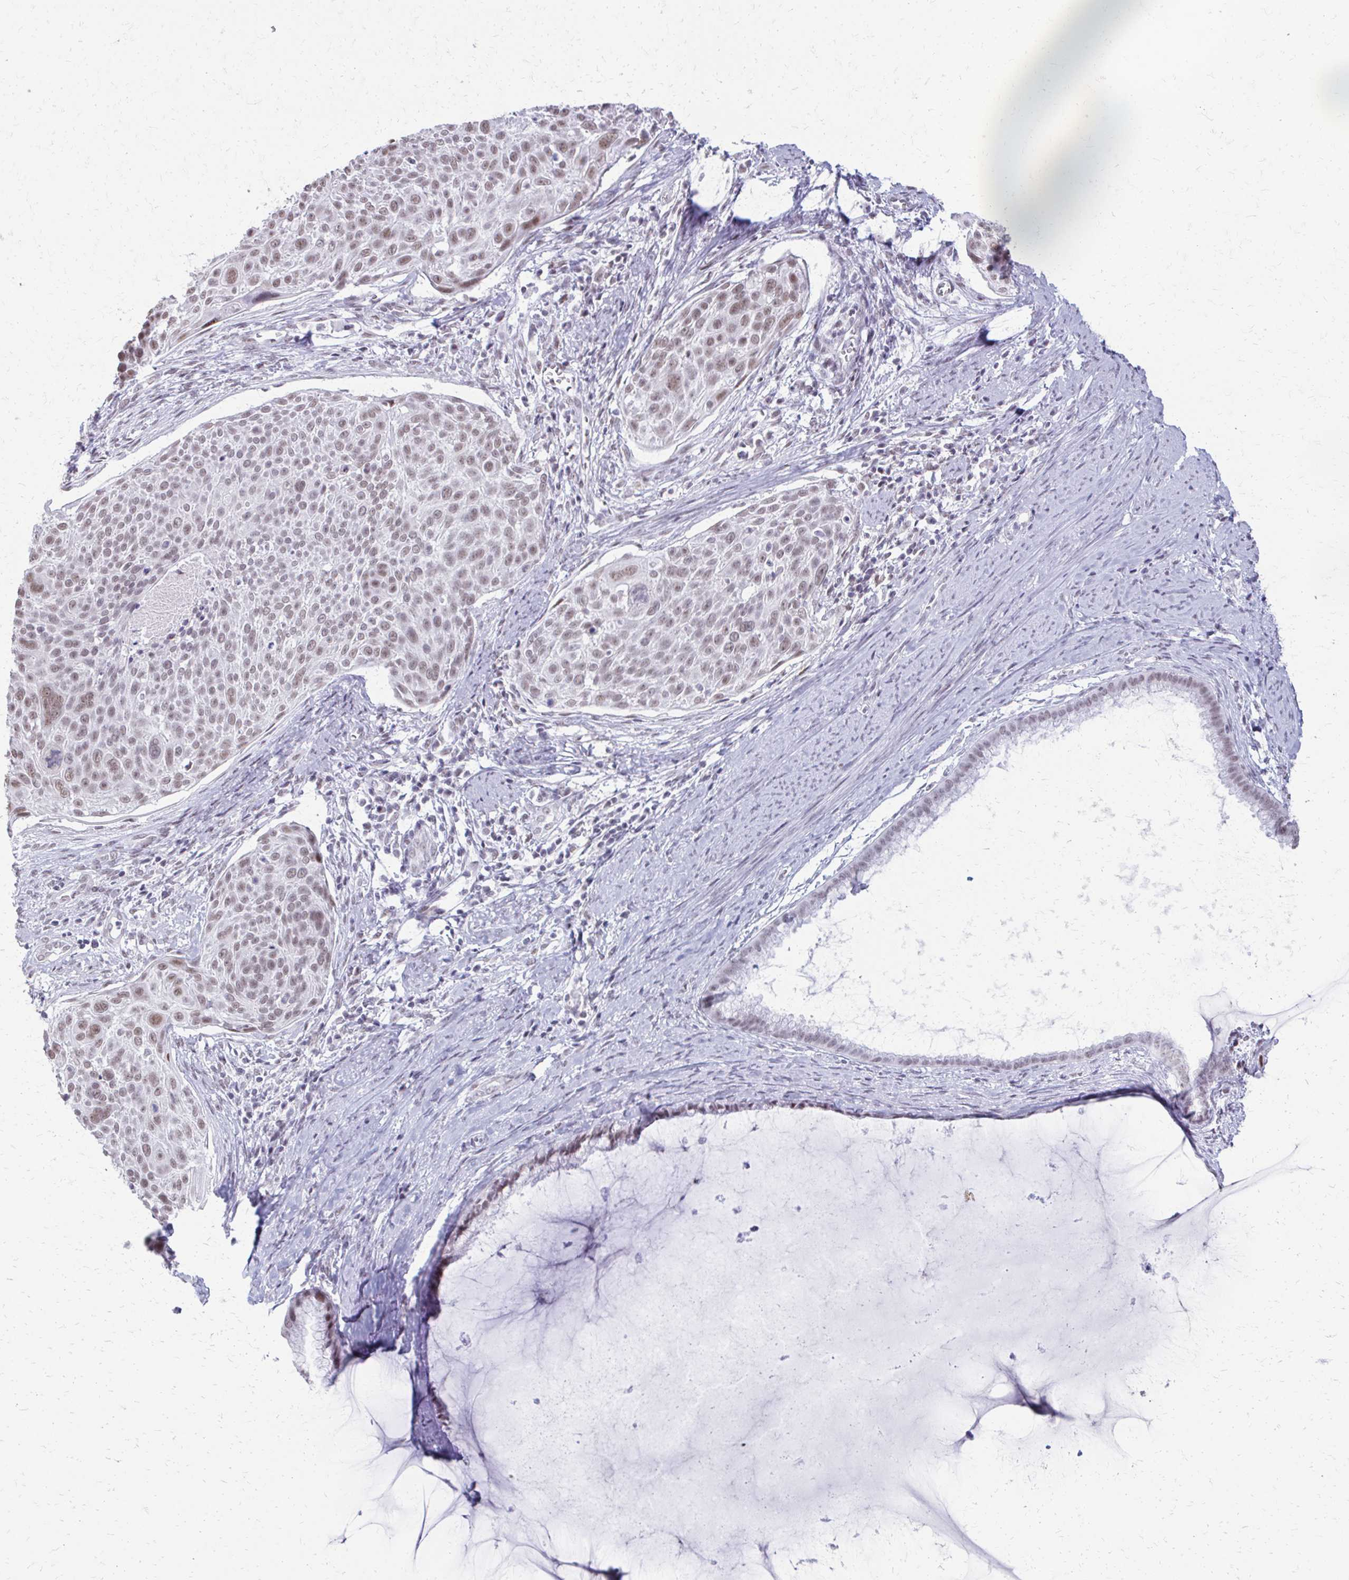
{"staining": {"intensity": "weak", "quantity": ">75%", "location": "nuclear"}, "tissue": "cervical cancer", "cell_type": "Tumor cells", "image_type": "cancer", "snomed": [{"axis": "morphology", "description": "Squamous cell carcinoma, NOS"}, {"axis": "topography", "description": "Cervix"}], "caption": "Immunohistochemical staining of squamous cell carcinoma (cervical) demonstrates low levels of weak nuclear staining in about >75% of tumor cells.", "gene": "SS18", "patient": {"sex": "female", "age": 39}}